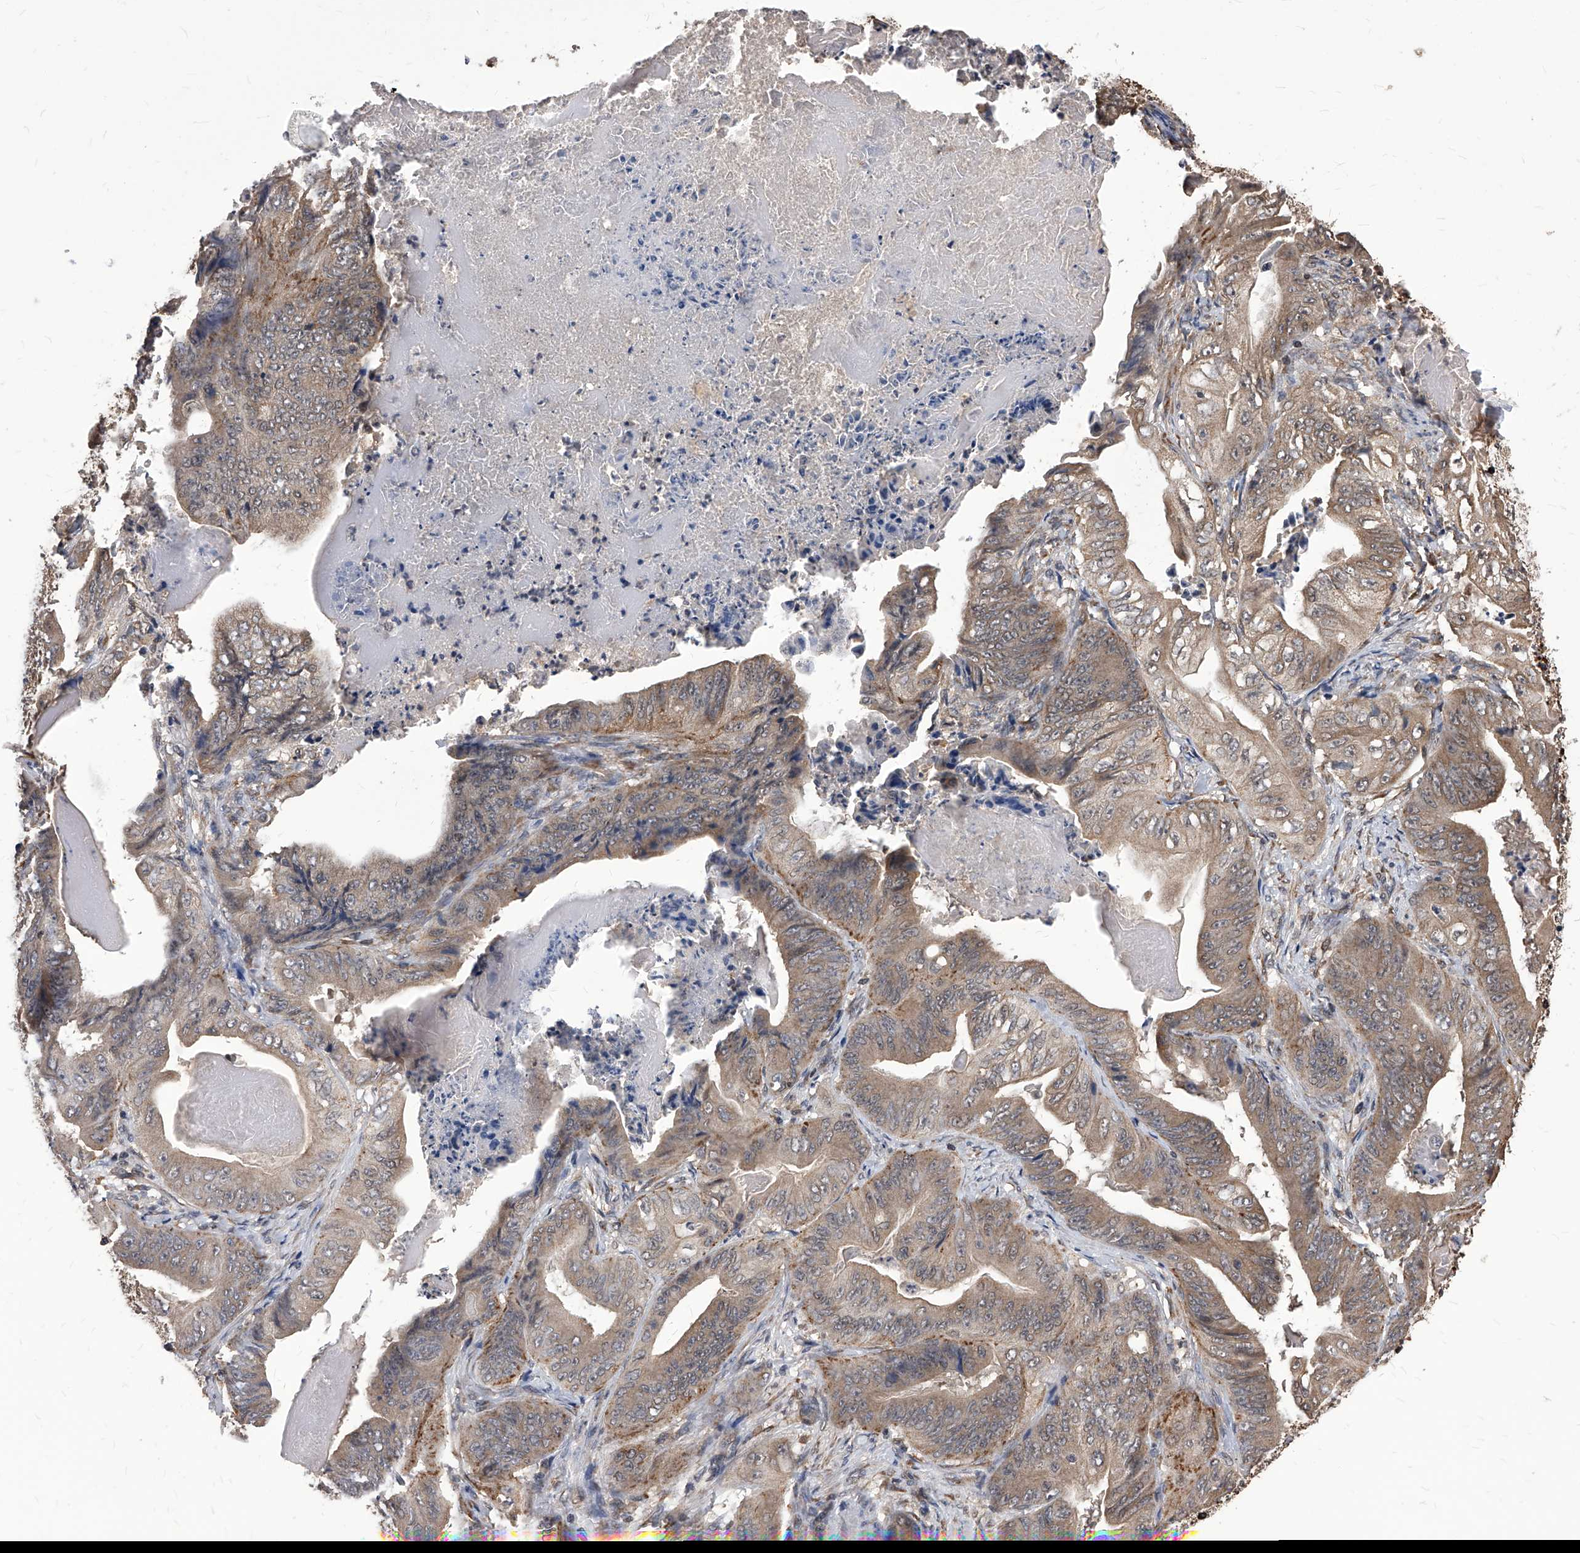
{"staining": {"intensity": "weak", "quantity": ">75%", "location": "cytoplasmic/membranous"}, "tissue": "stomach cancer", "cell_type": "Tumor cells", "image_type": "cancer", "snomed": [{"axis": "morphology", "description": "Adenocarcinoma, NOS"}, {"axis": "topography", "description": "Stomach"}], "caption": "Immunohistochemical staining of human adenocarcinoma (stomach) exhibits low levels of weak cytoplasmic/membranous positivity in about >75% of tumor cells.", "gene": "ID1", "patient": {"sex": "female", "age": 73}}